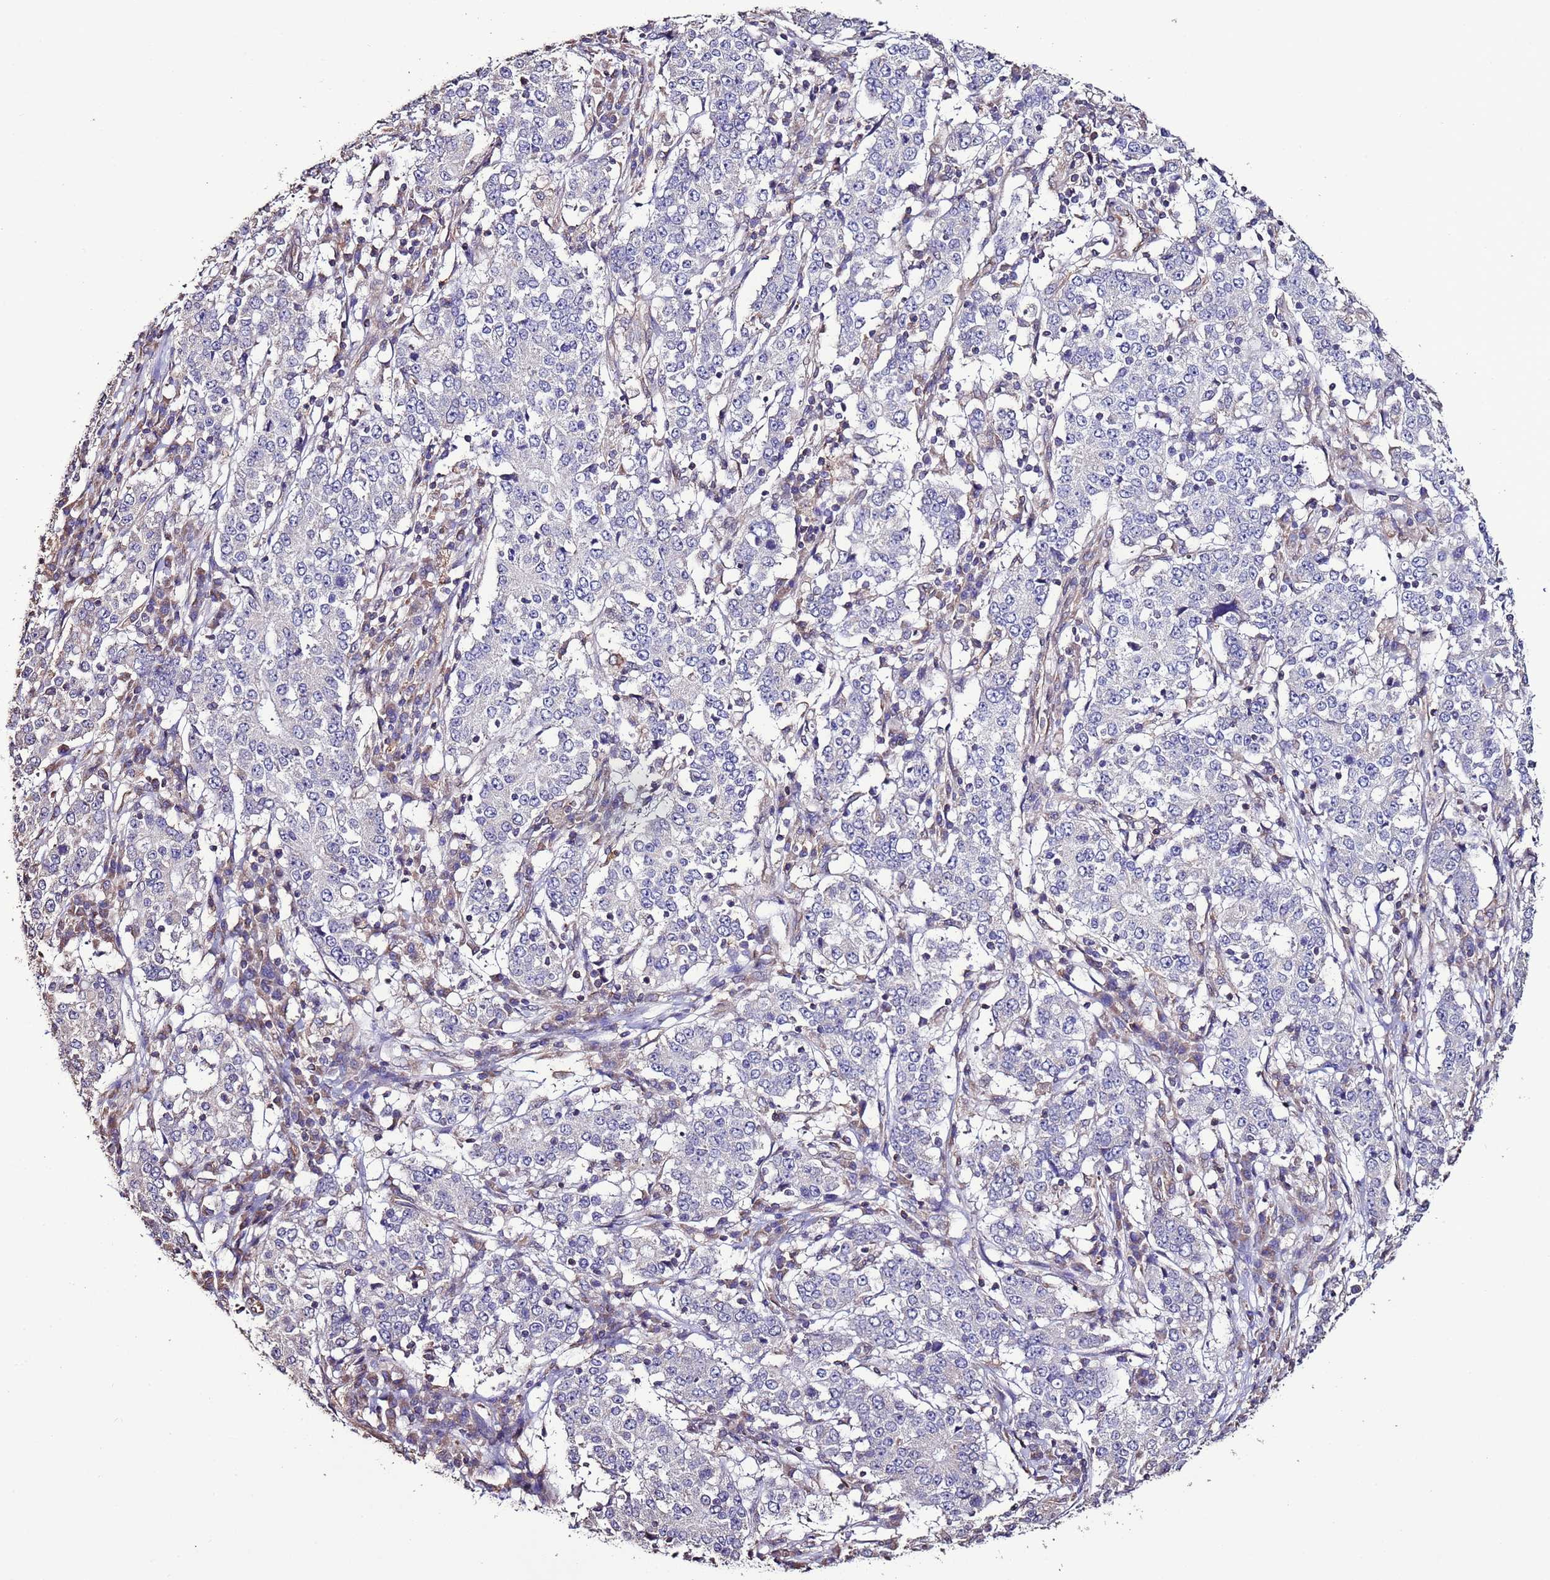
{"staining": {"intensity": "negative", "quantity": "none", "location": "none"}, "tissue": "stomach cancer", "cell_type": "Tumor cells", "image_type": "cancer", "snomed": [{"axis": "morphology", "description": "Adenocarcinoma, NOS"}, {"axis": "topography", "description": "Stomach"}], "caption": "DAB (3,3'-diaminobenzidine) immunohistochemical staining of stomach adenocarcinoma displays no significant positivity in tumor cells.", "gene": "SLC41A3", "patient": {"sex": "male", "age": 59}}